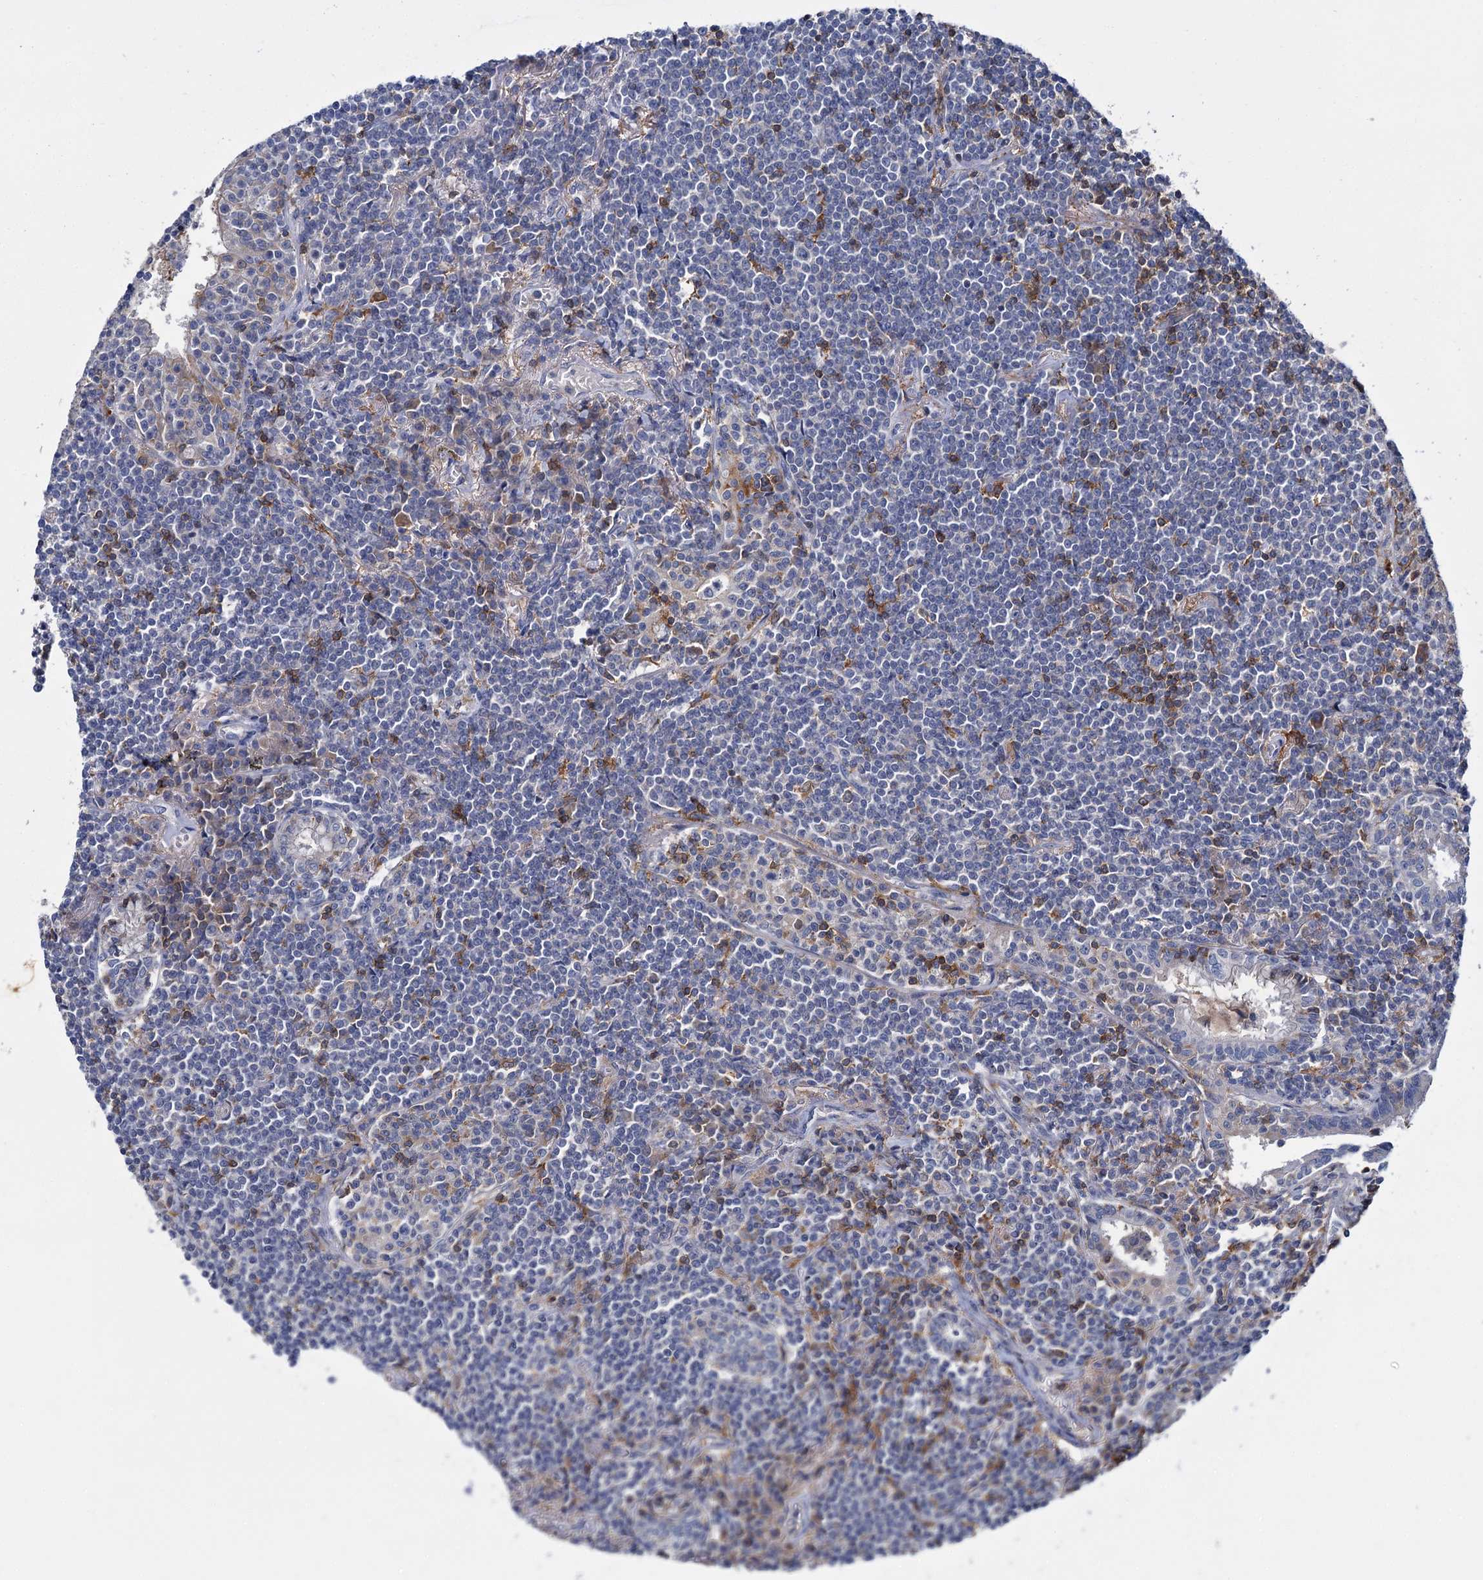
{"staining": {"intensity": "negative", "quantity": "none", "location": "none"}, "tissue": "lymphoma", "cell_type": "Tumor cells", "image_type": "cancer", "snomed": [{"axis": "morphology", "description": "Malignant lymphoma, non-Hodgkin's type, Low grade"}, {"axis": "topography", "description": "Lung"}], "caption": "Immunohistochemical staining of lymphoma shows no significant expression in tumor cells.", "gene": "FGFR2", "patient": {"sex": "female", "age": 71}}